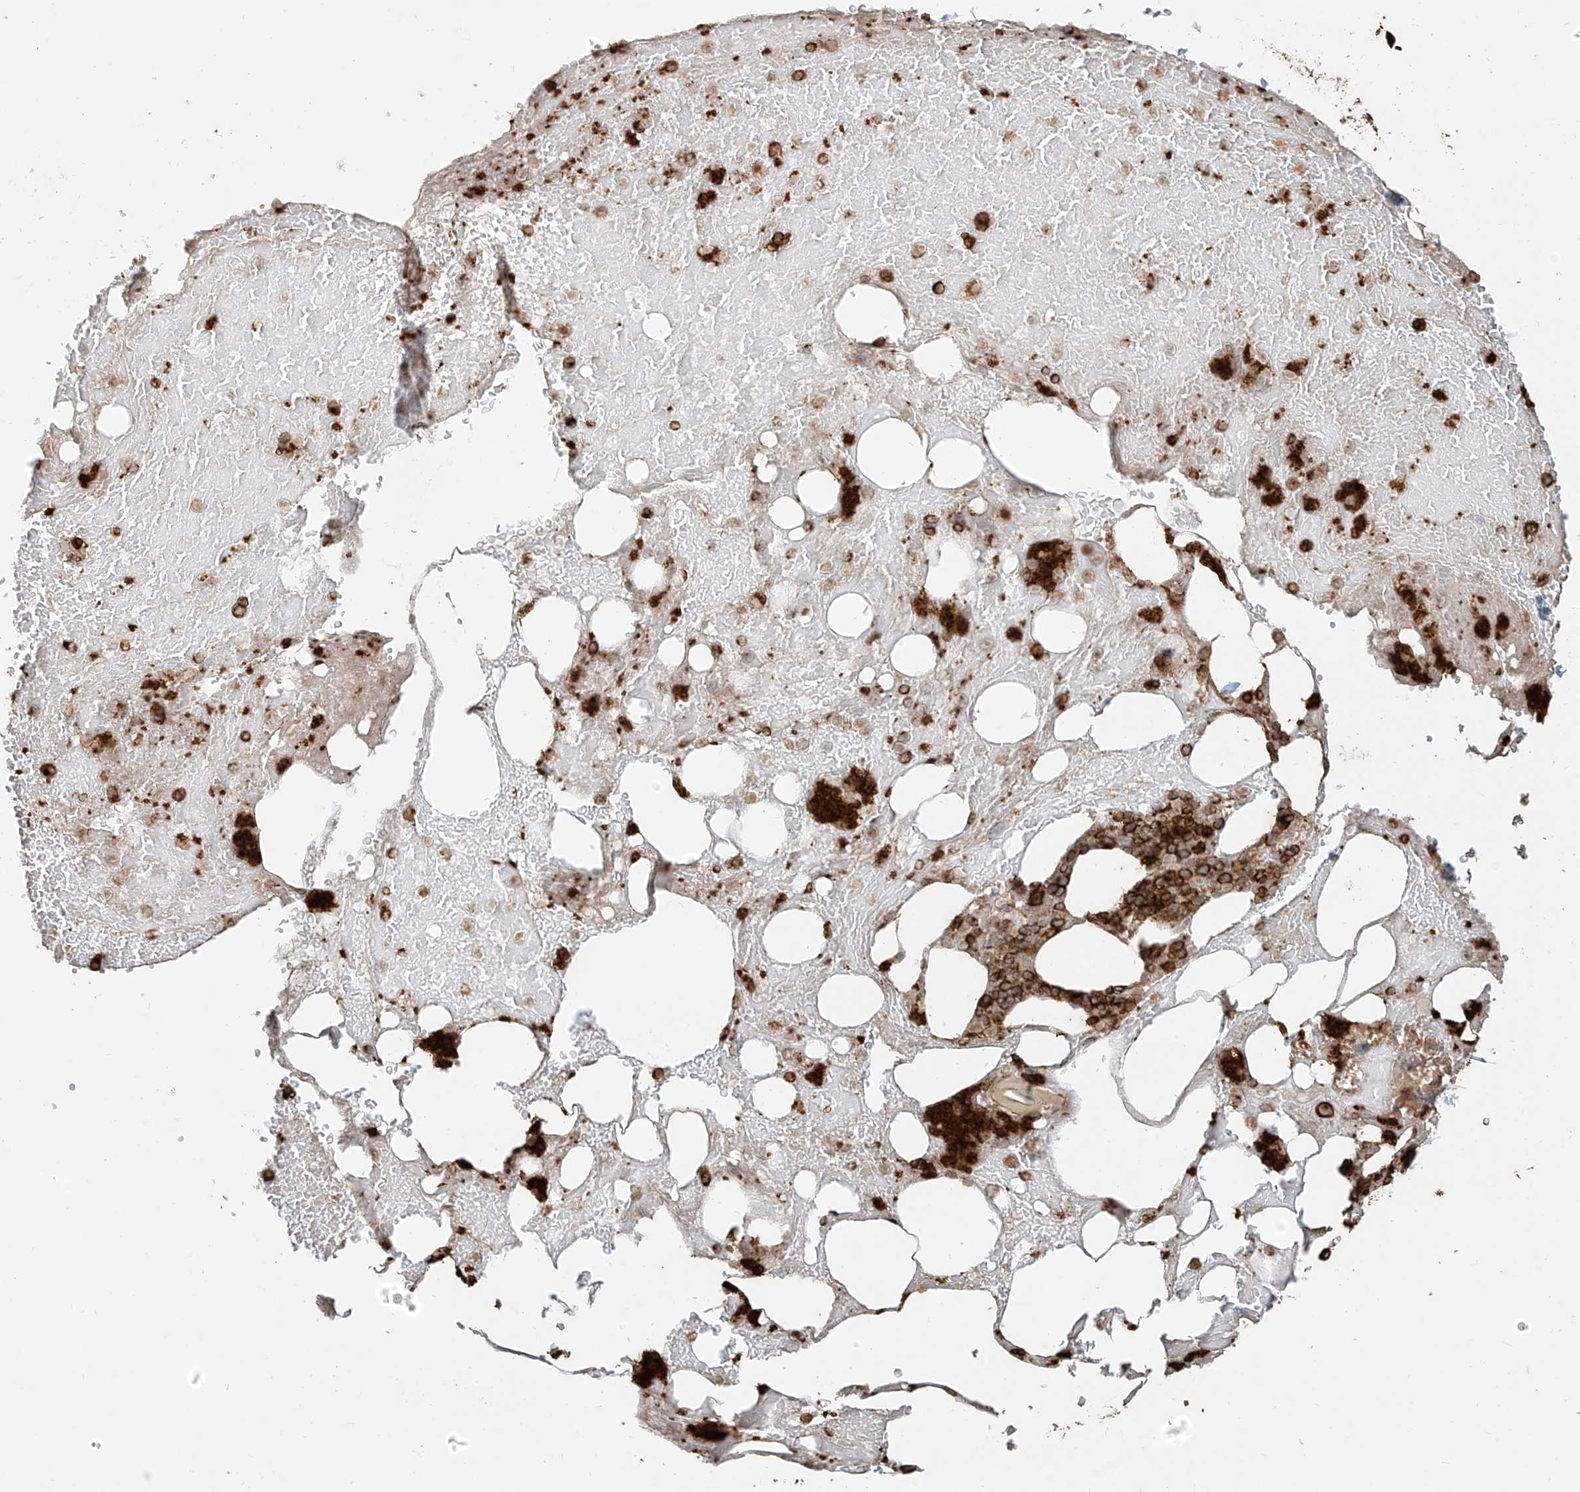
{"staining": {"intensity": "strong", "quantity": ">75%", "location": "cytoplasmic/membranous"}, "tissue": "bone marrow", "cell_type": "Hematopoietic cells", "image_type": "normal", "snomed": [{"axis": "morphology", "description": "Normal tissue, NOS"}, {"axis": "topography", "description": "Bone marrow"}], "caption": "DAB (3,3'-diaminobenzidine) immunohistochemical staining of unremarkable bone marrow shows strong cytoplasmic/membranous protein staining in approximately >75% of hematopoietic cells.", "gene": "EFNB1", "patient": {"sex": "male", "age": 60}}